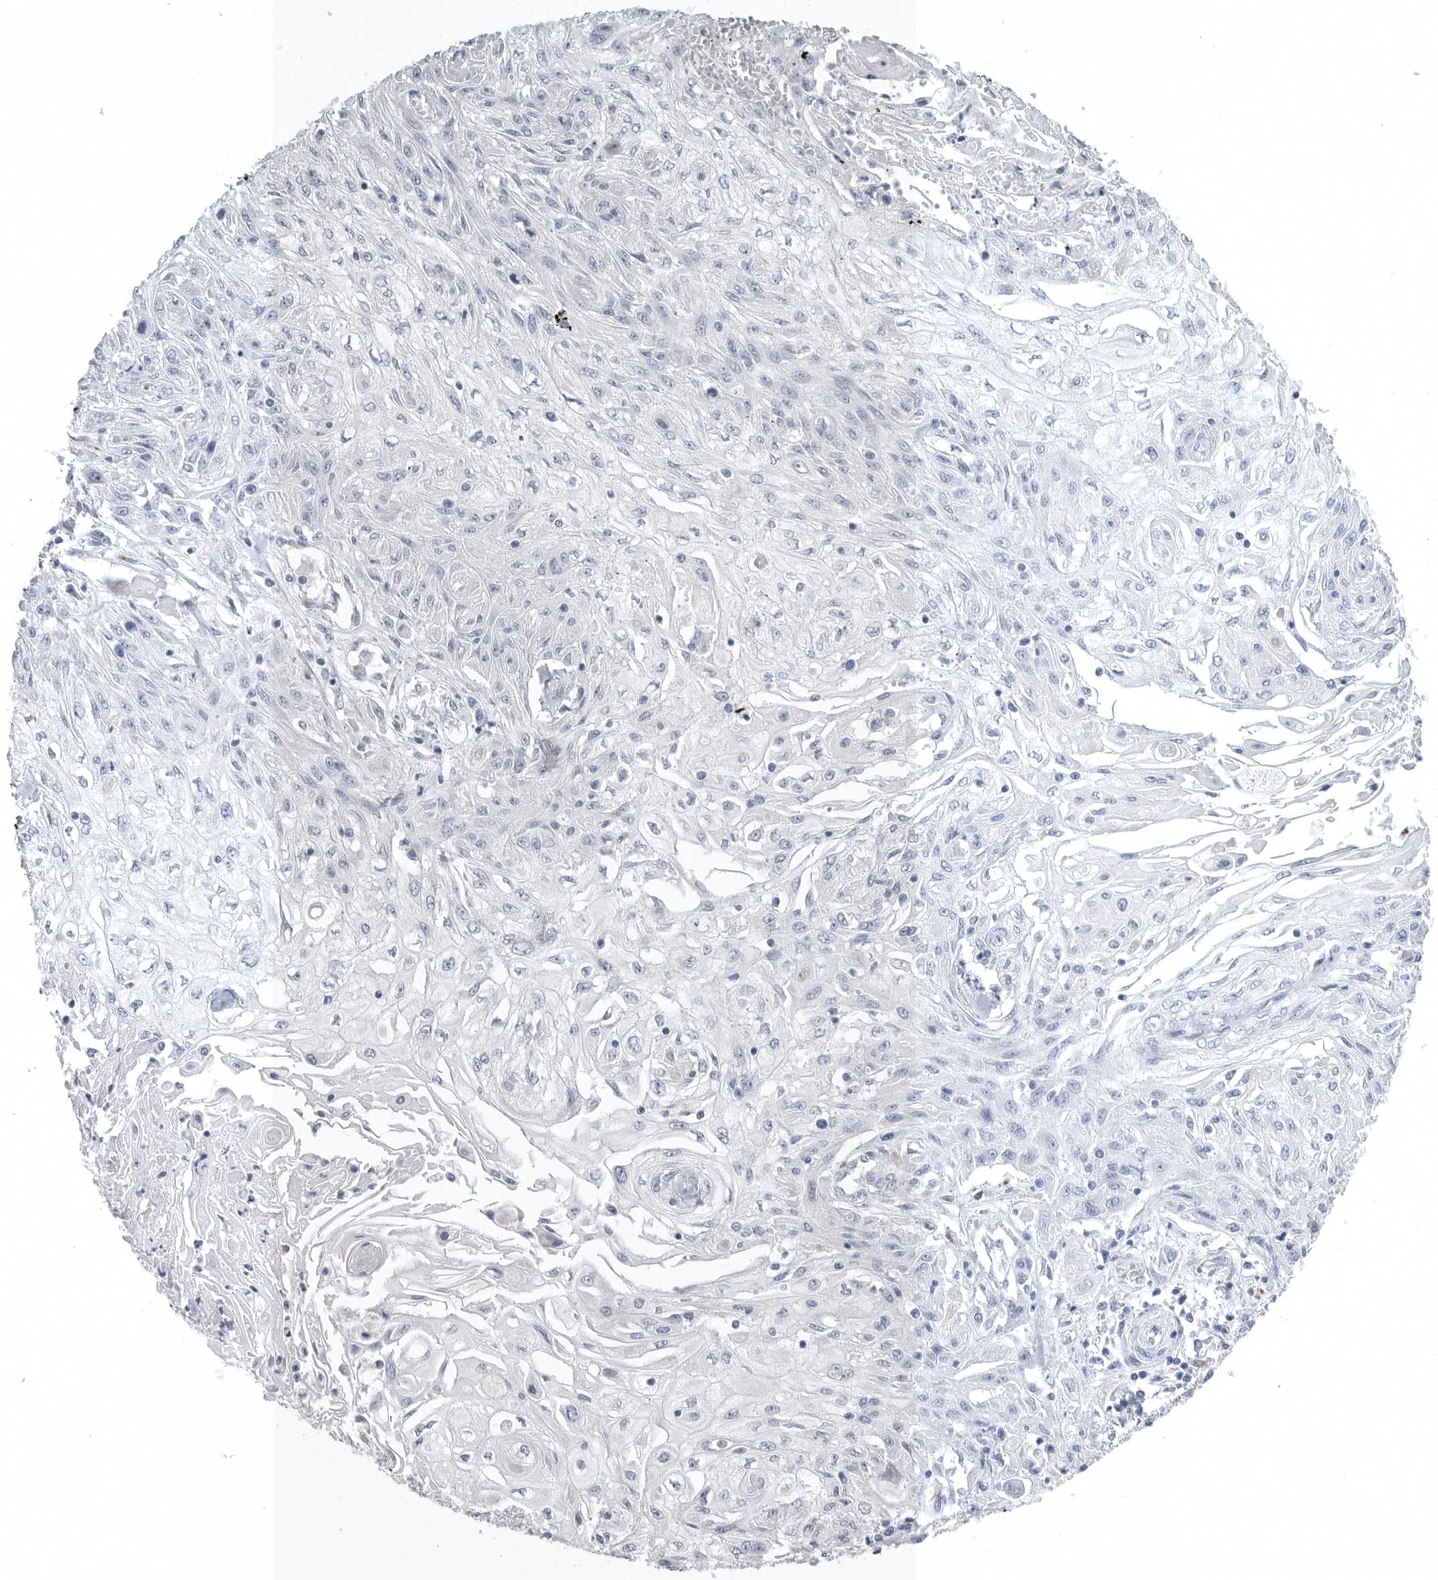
{"staining": {"intensity": "negative", "quantity": "none", "location": "none"}, "tissue": "skin cancer", "cell_type": "Tumor cells", "image_type": "cancer", "snomed": [{"axis": "morphology", "description": "Squamous cell carcinoma, NOS"}, {"axis": "morphology", "description": "Squamous cell carcinoma, metastatic, NOS"}, {"axis": "topography", "description": "Skin"}, {"axis": "topography", "description": "Lymph node"}], "caption": "High magnification brightfield microscopy of skin metastatic squamous cell carcinoma stained with DAB (brown) and counterstained with hematoxylin (blue): tumor cells show no significant positivity. (DAB (3,3'-diaminobenzidine) immunohistochemistry (IHC) visualized using brightfield microscopy, high magnification).", "gene": "TIMP1", "patient": {"sex": "male", "age": 75}}